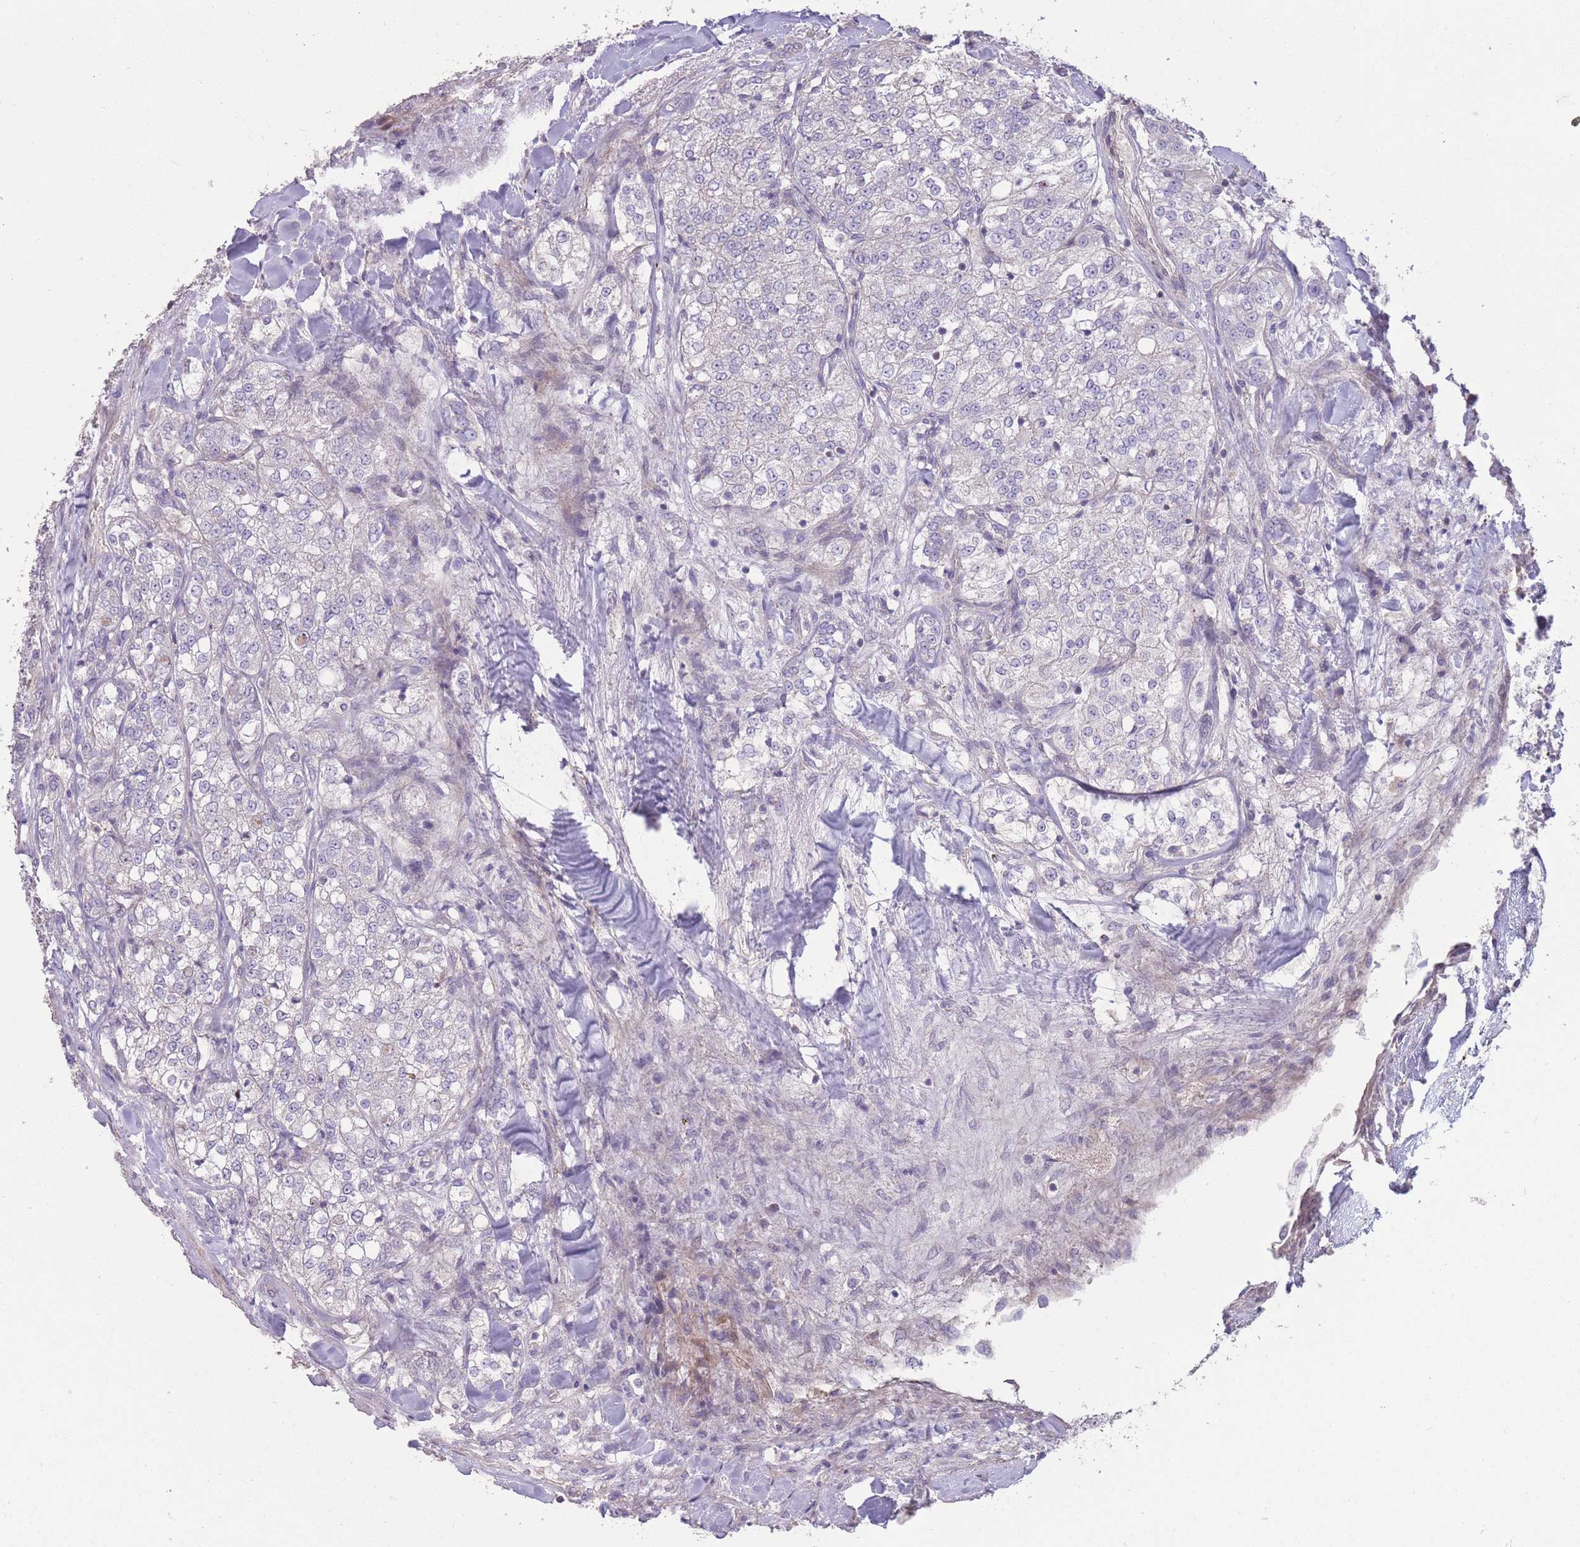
{"staining": {"intensity": "negative", "quantity": "none", "location": "none"}, "tissue": "renal cancer", "cell_type": "Tumor cells", "image_type": "cancer", "snomed": [{"axis": "morphology", "description": "Adenocarcinoma, NOS"}, {"axis": "topography", "description": "Kidney"}], "caption": "Human renal cancer (adenocarcinoma) stained for a protein using IHC demonstrates no staining in tumor cells.", "gene": "RSPH10B", "patient": {"sex": "female", "age": 63}}